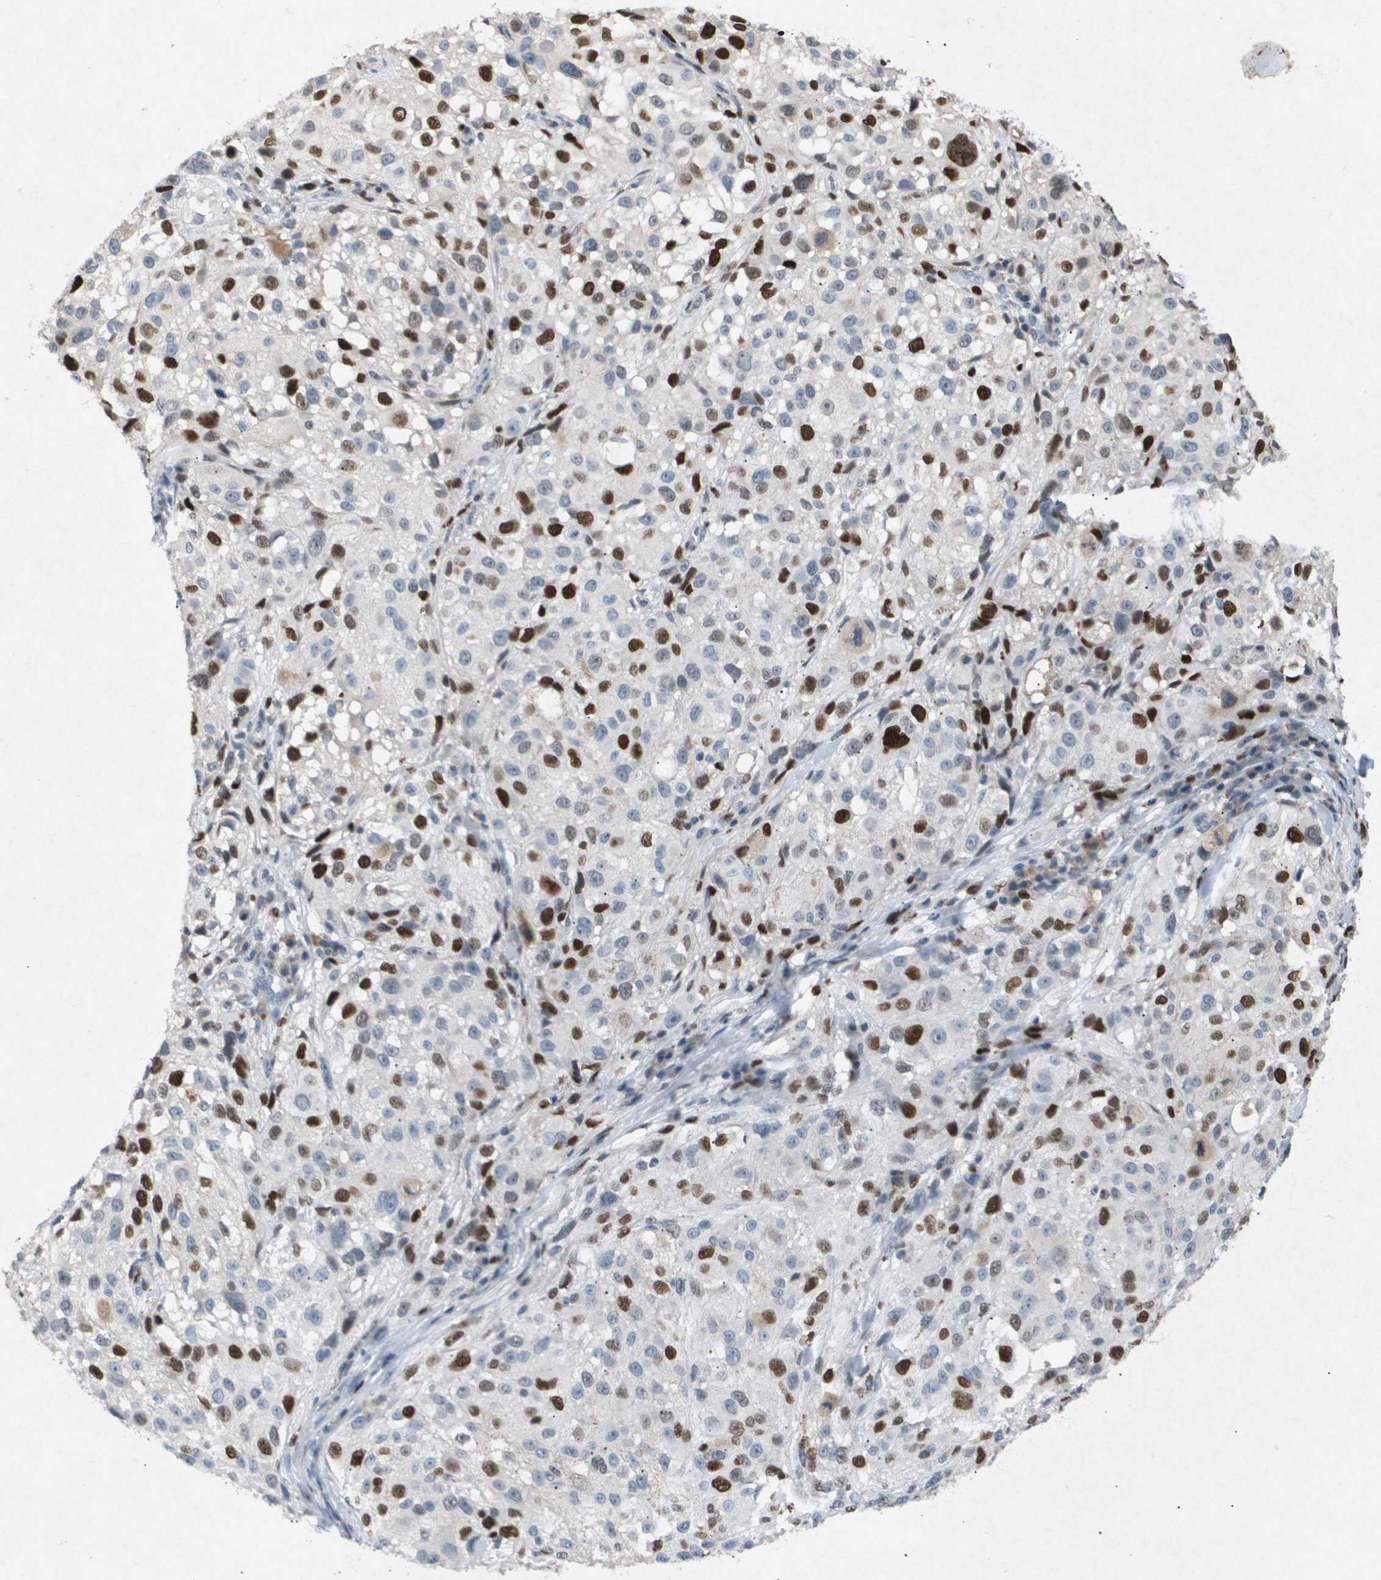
{"staining": {"intensity": "strong", "quantity": "25%-75%", "location": "nuclear"}, "tissue": "melanoma", "cell_type": "Tumor cells", "image_type": "cancer", "snomed": [{"axis": "morphology", "description": "Necrosis, NOS"}, {"axis": "morphology", "description": "Malignant melanoma, NOS"}, {"axis": "topography", "description": "Skin"}], "caption": "Malignant melanoma stained for a protein displays strong nuclear positivity in tumor cells. Using DAB (3,3'-diaminobenzidine) (brown) and hematoxylin (blue) stains, captured at high magnification using brightfield microscopy.", "gene": "ANAPC2", "patient": {"sex": "female", "age": 87}}